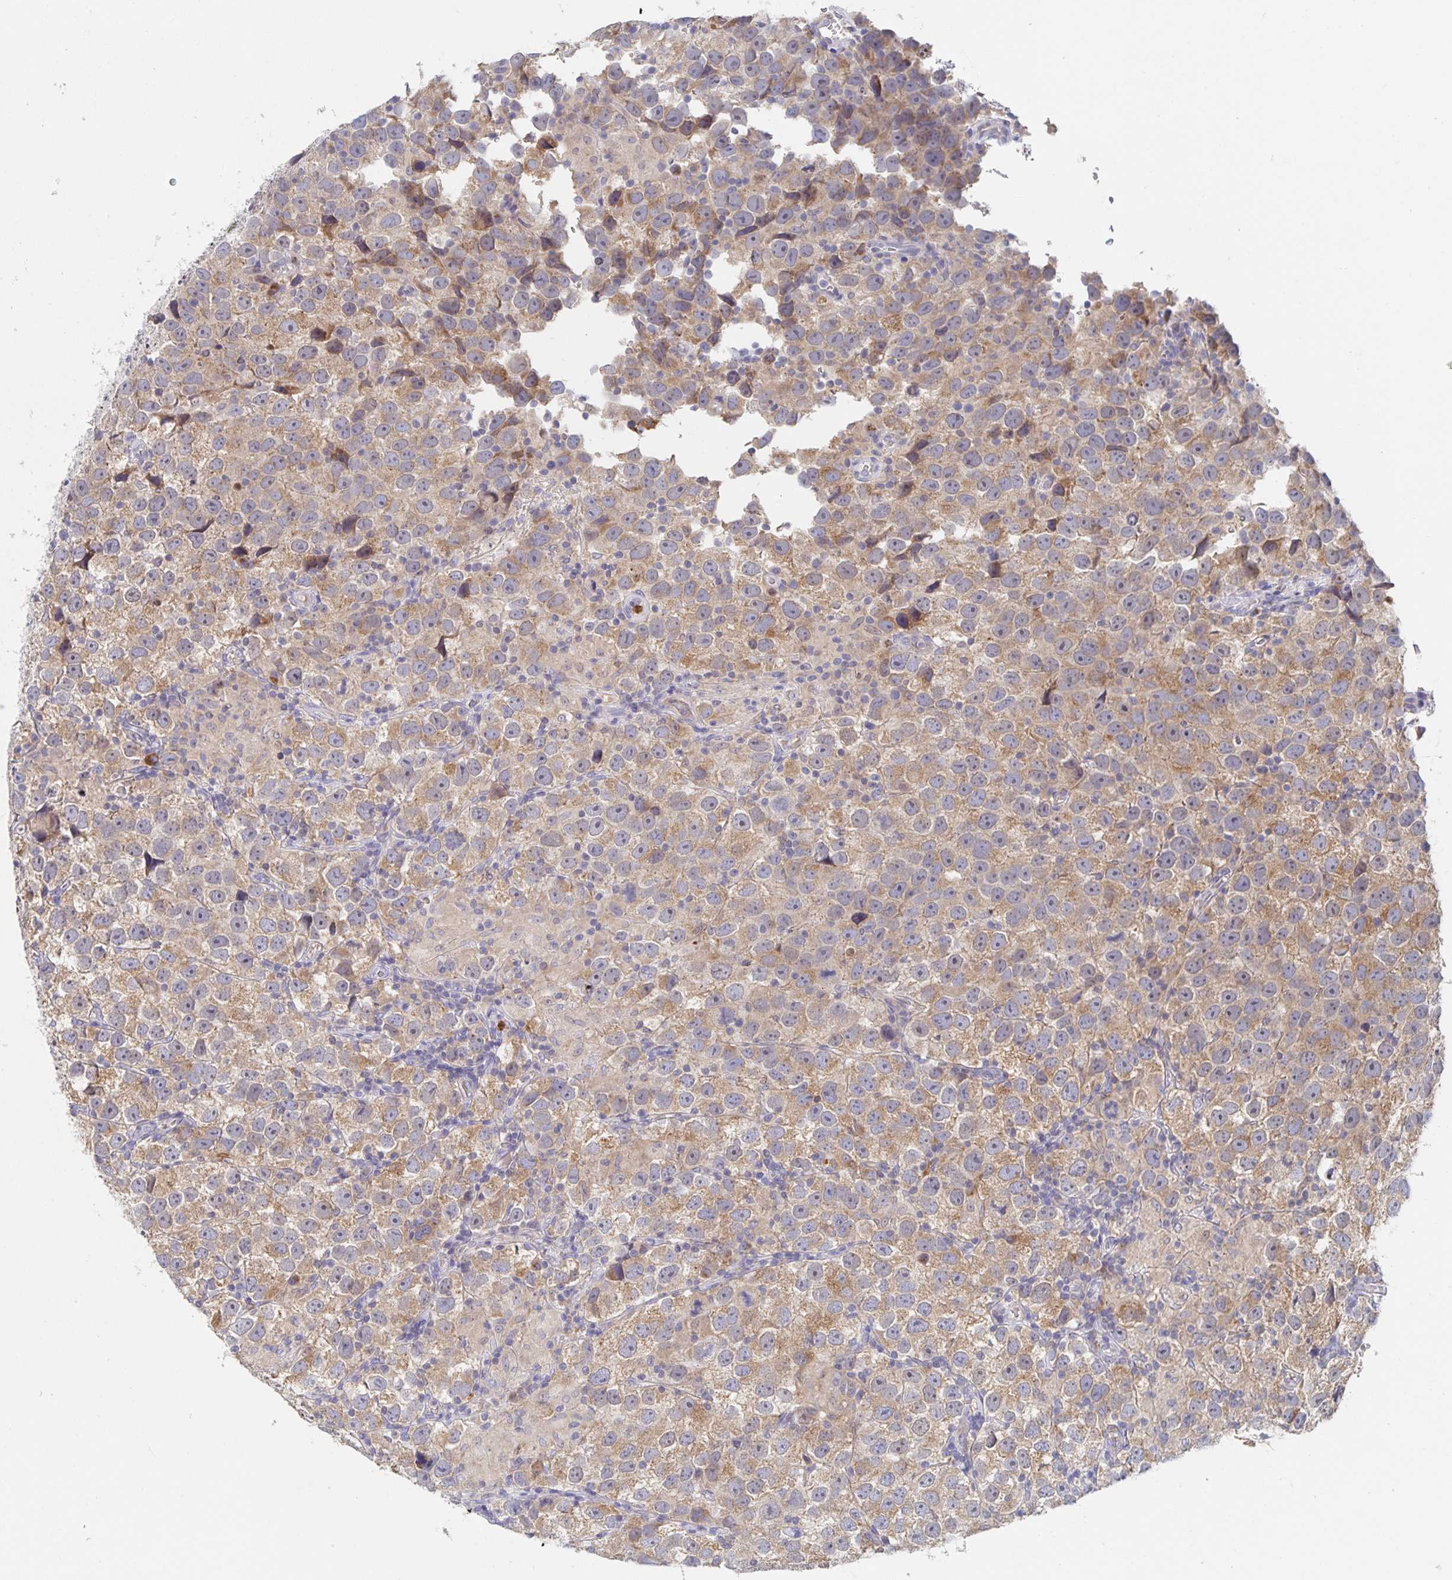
{"staining": {"intensity": "moderate", "quantity": ">75%", "location": "cytoplasmic/membranous"}, "tissue": "testis cancer", "cell_type": "Tumor cells", "image_type": "cancer", "snomed": [{"axis": "morphology", "description": "Seminoma, NOS"}, {"axis": "topography", "description": "Testis"}], "caption": "The image demonstrates a brown stain indicating the presence of a protein in the cytoplasmic/membranous of tumor cells in testis seminoma.", "gene": "CDC42BPG", "patient": {"sex": "male", "age": 26}}